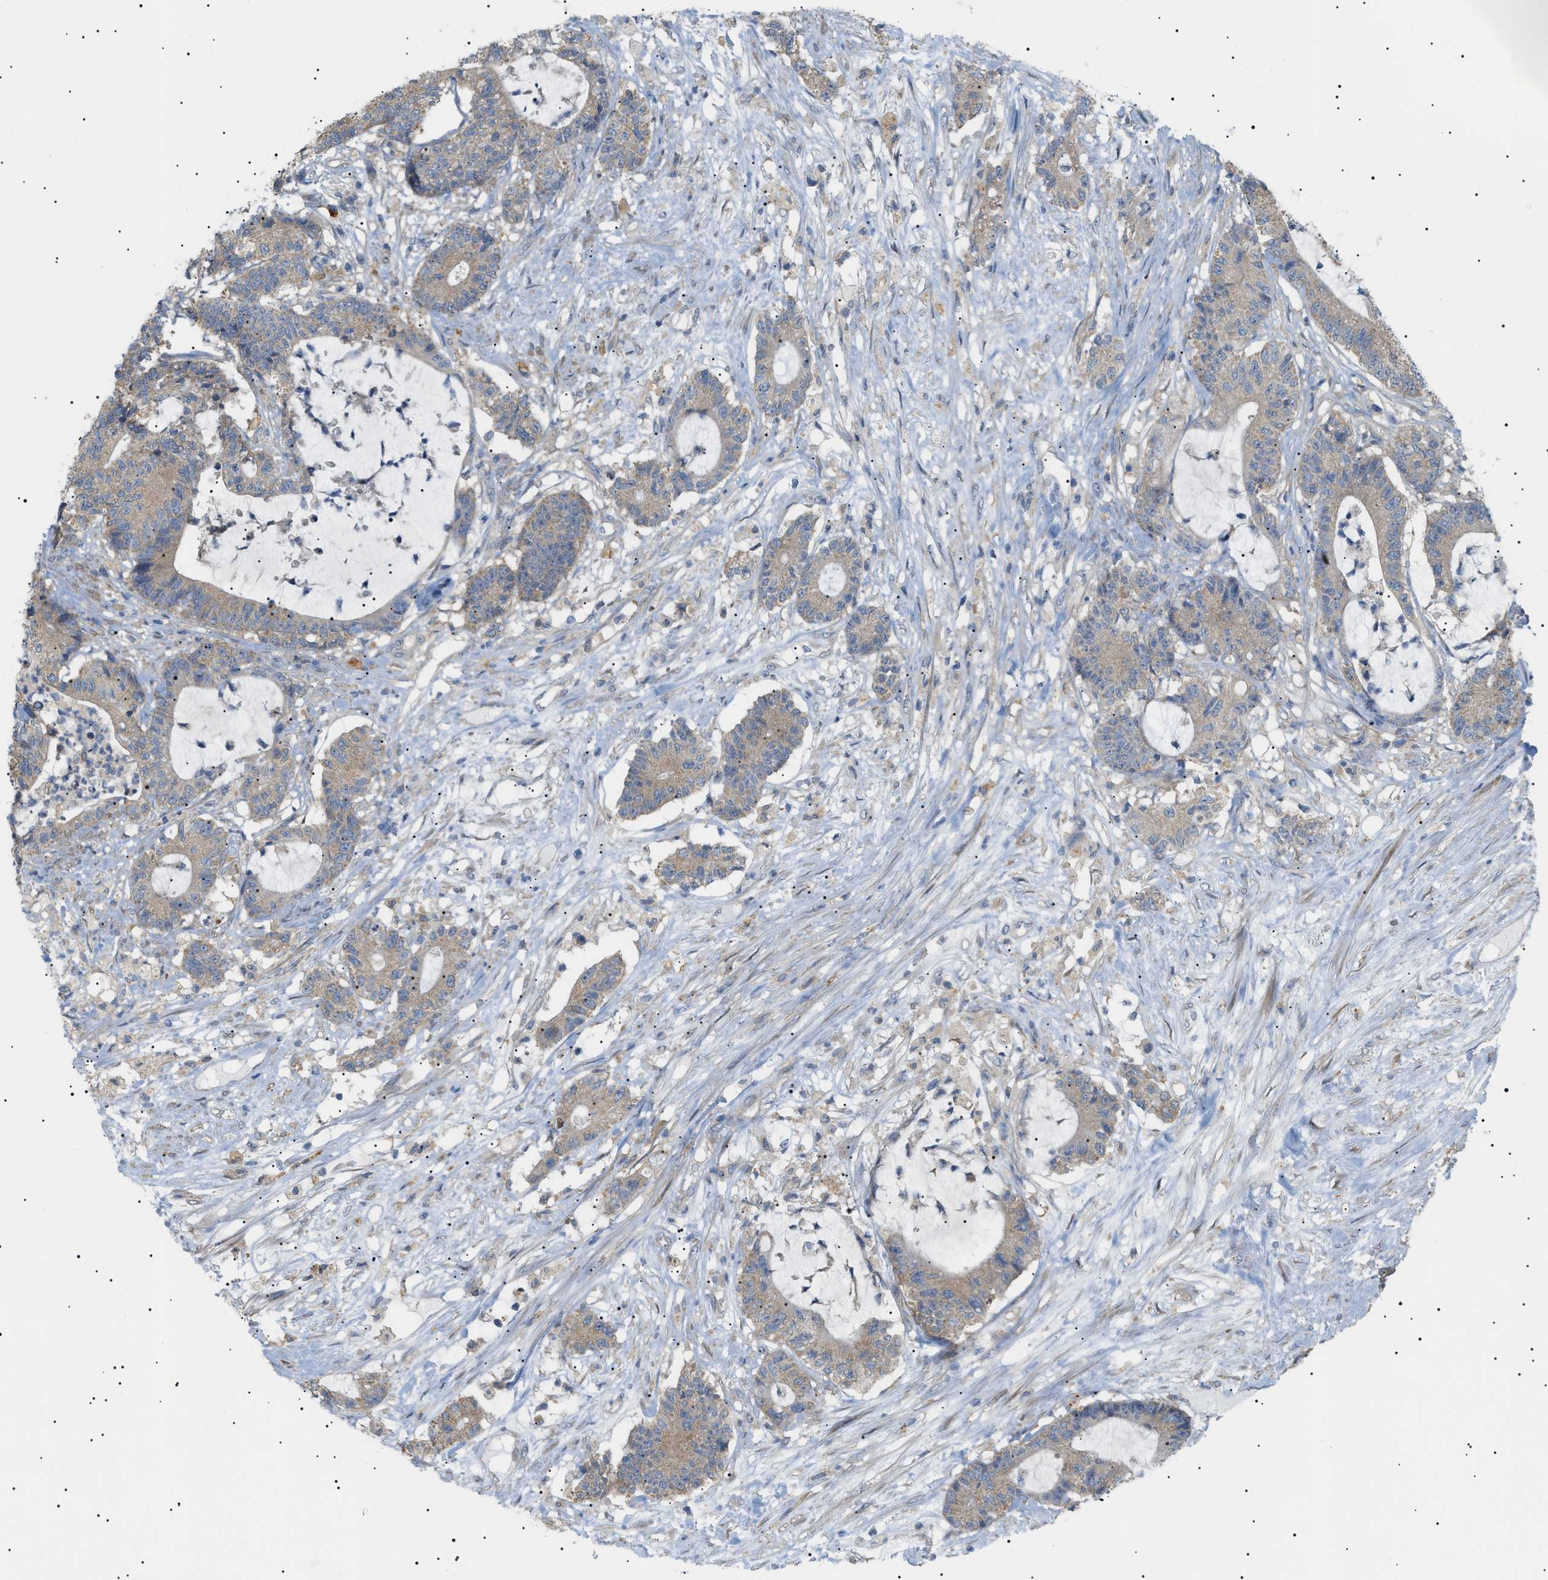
{"staining": {"intensity": "weak", "quantity": ">75%", "location": "cytoplasmic/membranous"}, "tissue": "colorectal cancer", "cell_type": "Tumor cells", "image_type": "cancer", "snomed": [{"axis": "morphology", "description": "Adenocarcinoma, NOS"}, {"axis": "topography", "description": "Colon"}], "caption": "Weak cytoplasmic/membranous protein expression is identified in about >75% of tumor cells in colorectal adenocarcinoma.", "gene": "IRS2", "patient": {"sex": "female", "age": 84}}